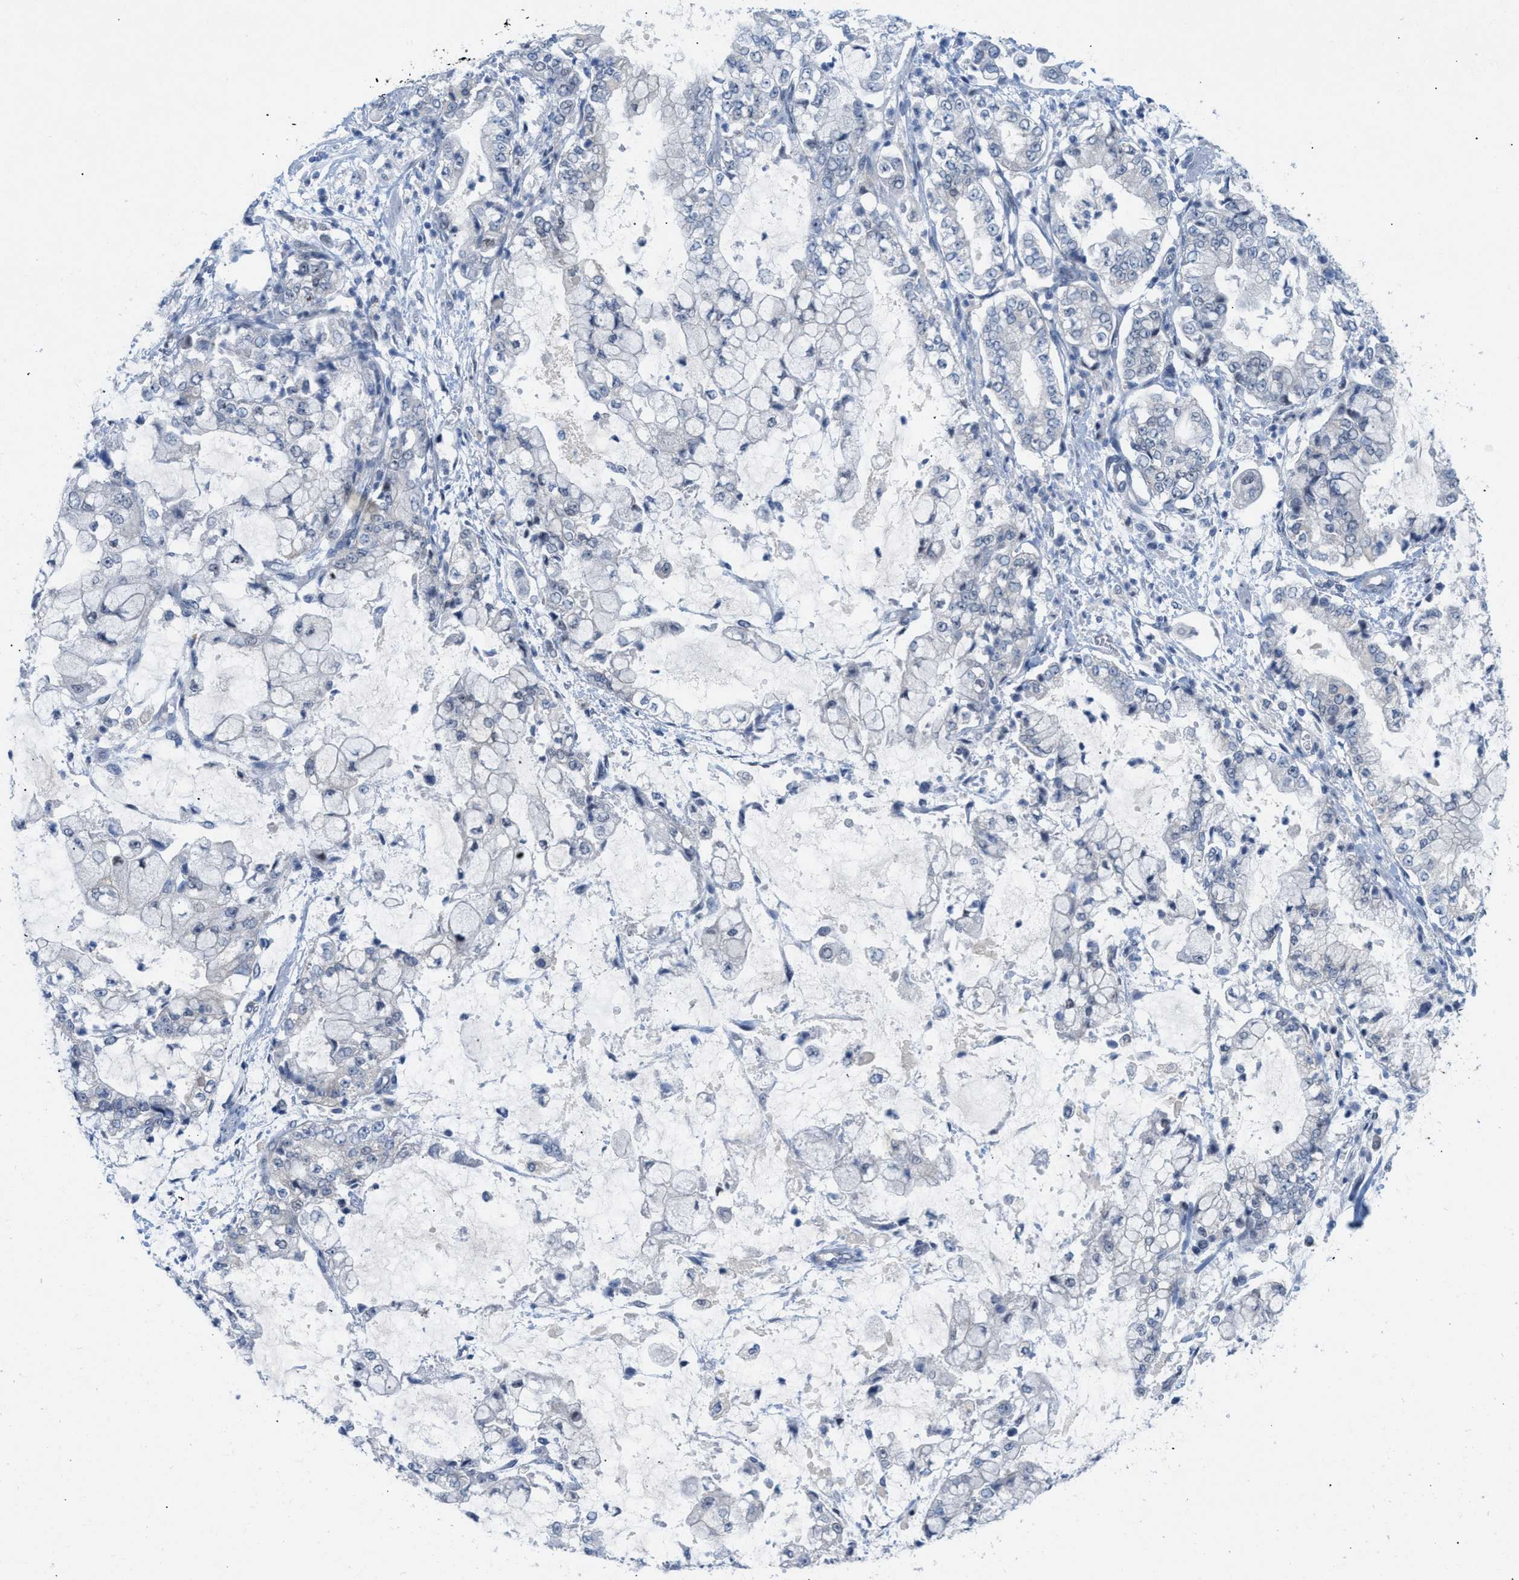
{"staining": {"intensity": "negative", "quantity": "none", "location": "none"}, "tissue": "stomach cancer", "cell_type": "Tumor cells", "image_type": "cancer", "snomed": [{"axis": "morphology", "description": "Adenocarcinoma, NOS"}, {"axis": "topography", "description": "Stomach"}], "caption": "Adenocarcinoma (stomach) stained for a protein using immunohistochemistry (IHC) reveals no expression tumor cells.", "gene": "WIPI2", "patient": {"sex": "male", "age": 76}}